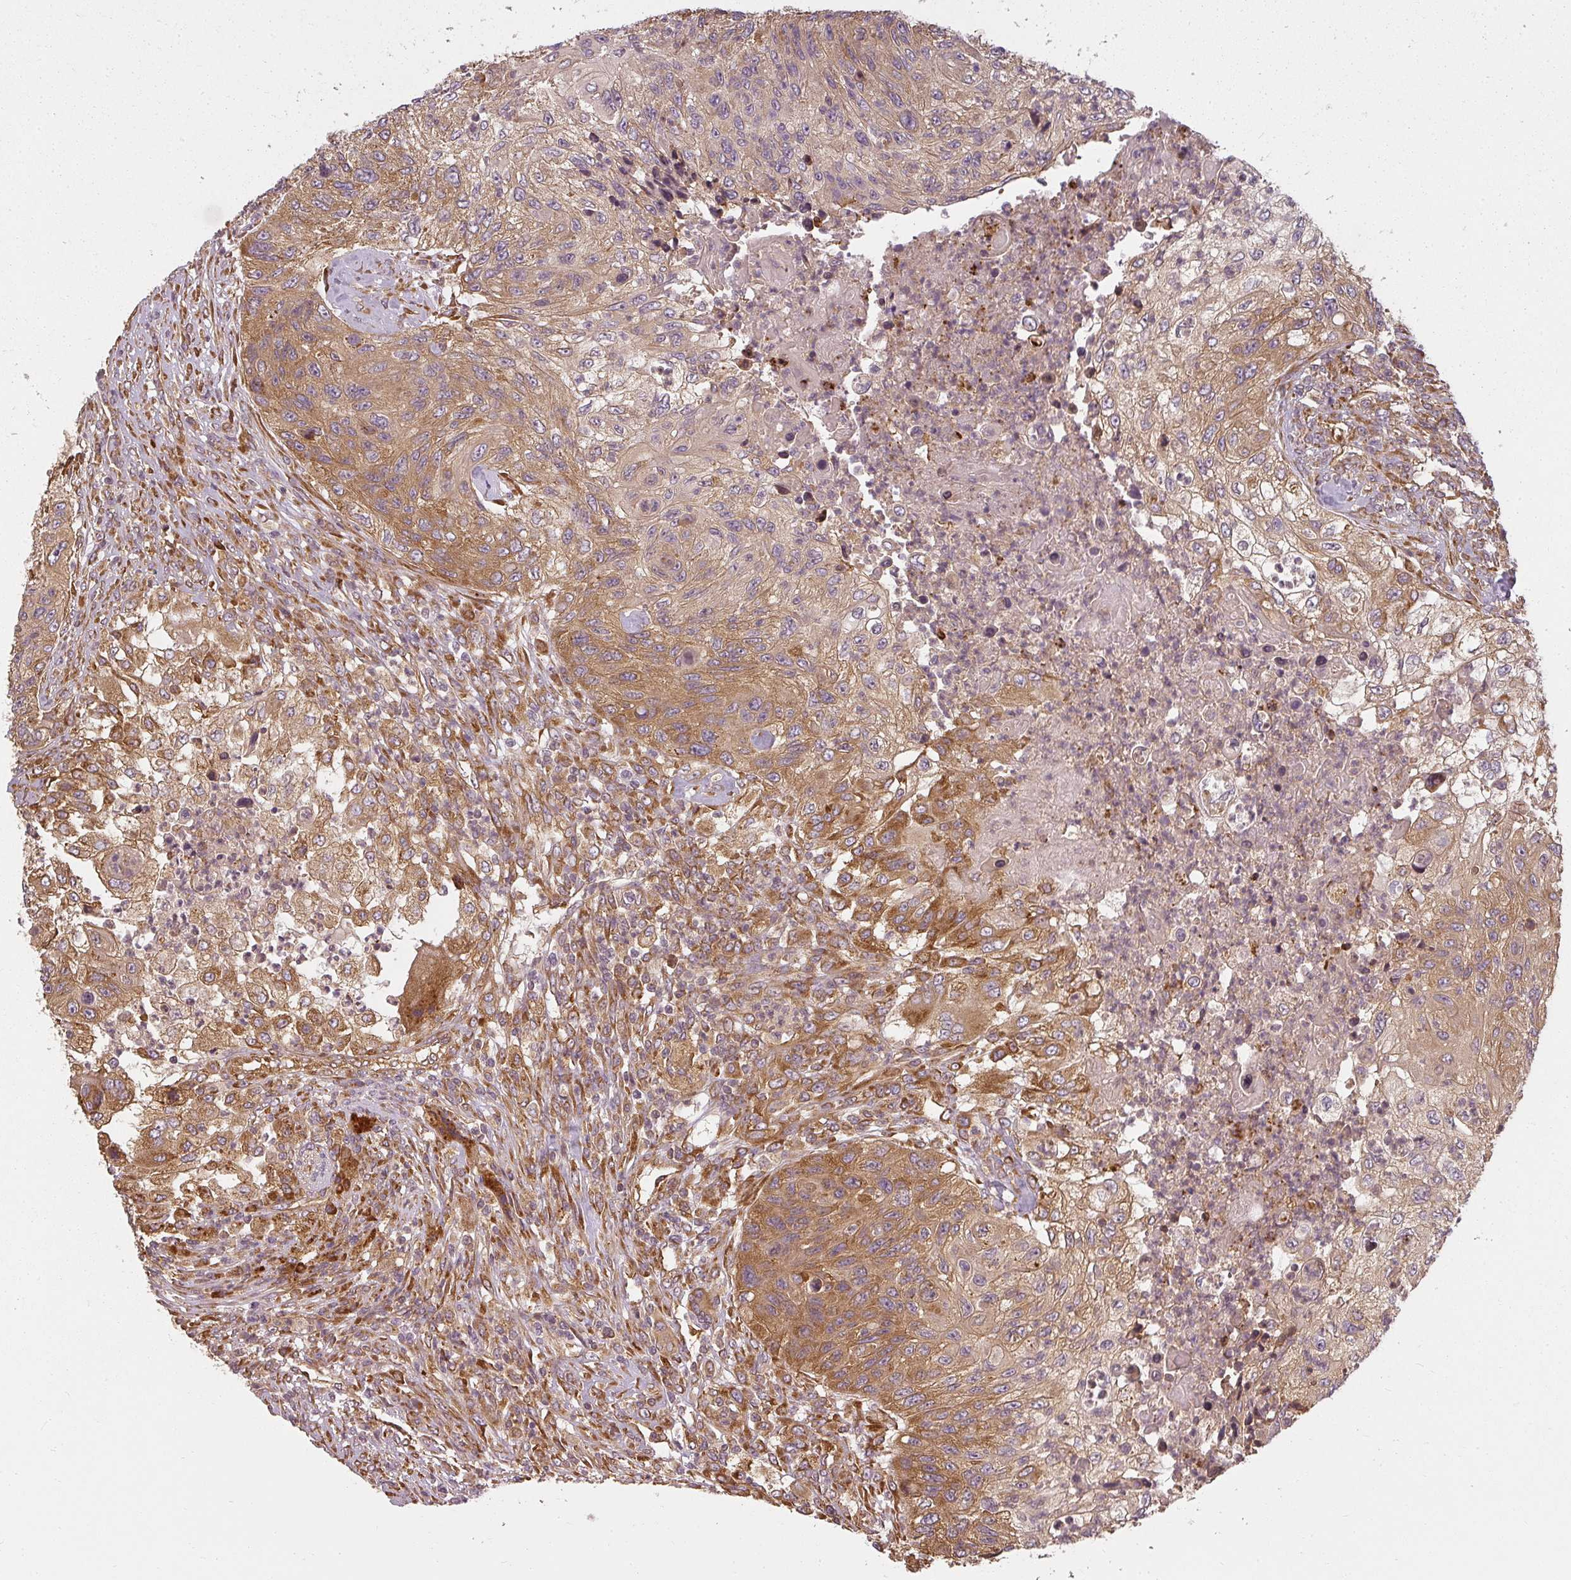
{"staining": {"intensity": "strong", "quantity": "25%-75%", "location": "cytoplasmic/membranous"}, "tissue": "urothelial cancer", "cell_type": "Tumor cells", "image_type": "cancer", "snomed": [{"axis": "morphology", "description": "Urothelial carcinoma, High grade"}, {"axis": "topography", "description": "Urinary bladder"}], "caption": "A high-resolution image shows immunohistochemistry staining of urothelial carcinoma (high-grade), which demonstrates strong cytoplasmic/membranous staining in about 25%-75% of tumor cells. The staining was performed using DAB, with brown indicating positive protein expression. Nuclei are stained blue with hematoxylin.", "gene": "RPL24", "patient": {"sex": "female", "age": 60}}